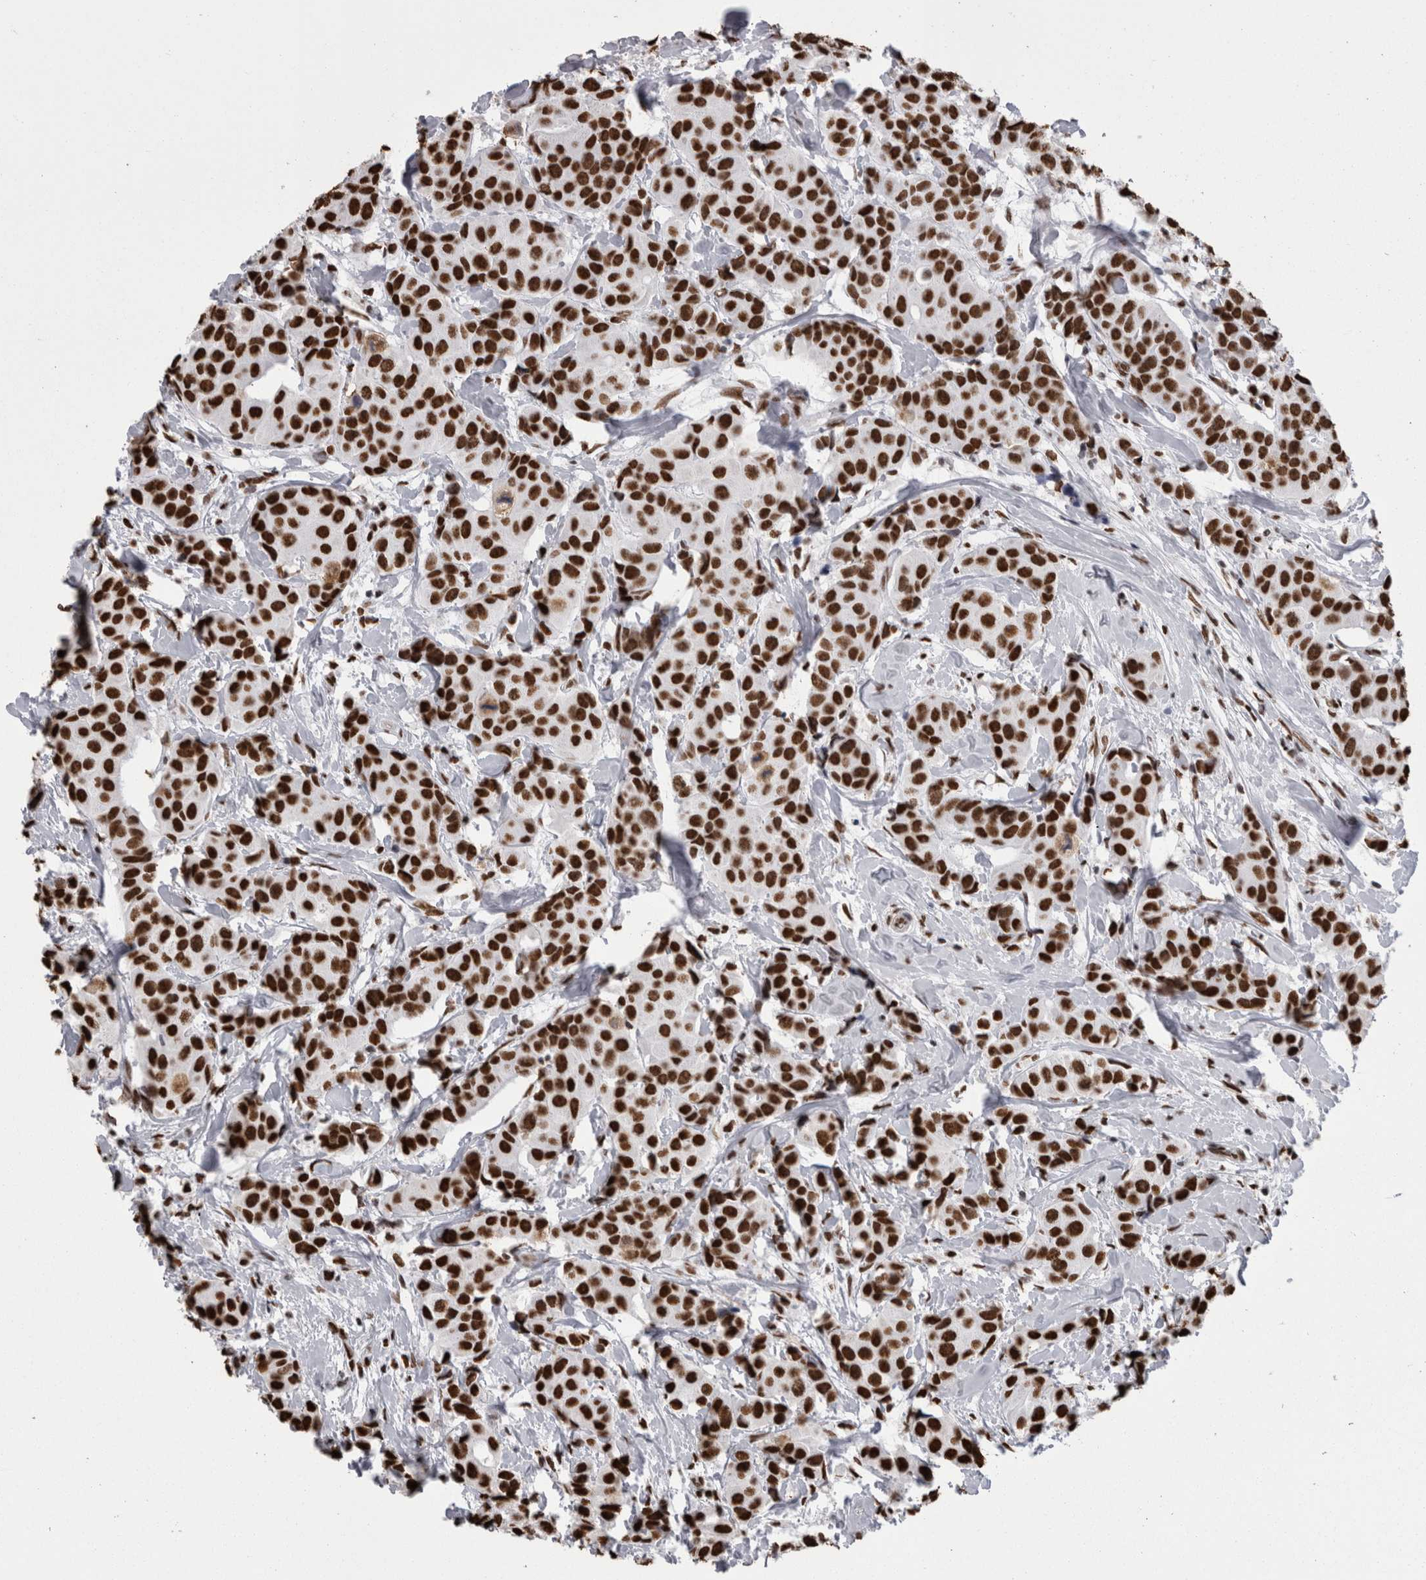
{"staining": {"intensity": "strong", "quantity": ">75%", "location": "nuclear"}, "tissue": "breast cancer", "cell_type": "Tumor cells", "image_type": "cancer", "snomed": [{"axis": "morphology", "description": "Normal tissue, NOS"}, {"axis": "morphology", "description": "Duct carcinoma"}, {"axis": "topography", "description": "Breast"}], "caption": "Strong nuclear positivity is present in approximately >75% of tumor cells in intraductal carcinoma (breast). The staining was performed using DAB, with brown indicating positive protein expression. Nuclei are stained blue with hematoxylin.", "gene": "HNRNPM", "patient": {"sex": "female", "age": 39}}